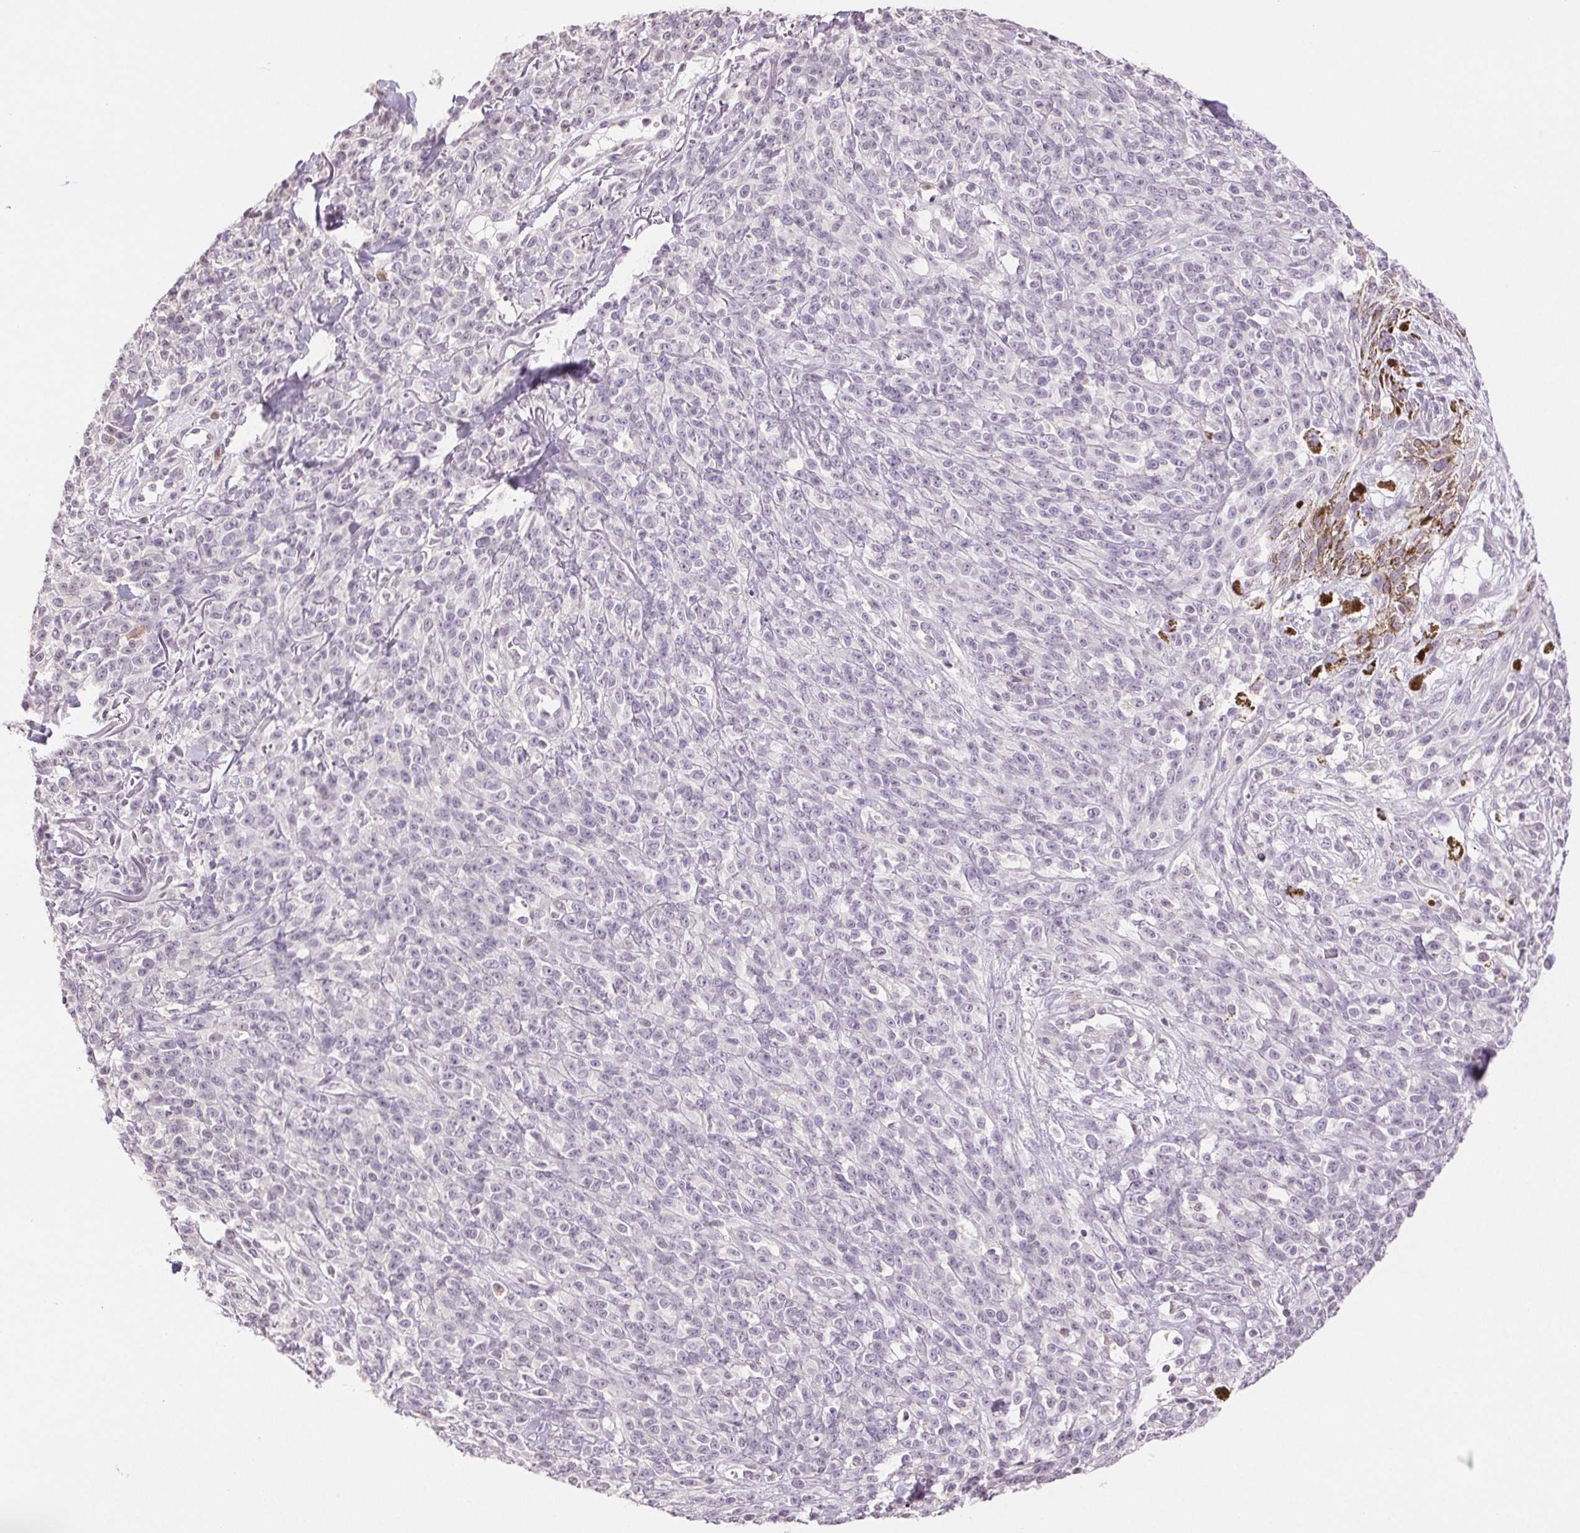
{"staining": {"intensity": "negative", "quantity": "none", "location": "none"}, "tissue": "melanoma", "cell_type": "Tumor cells", "image_type": "cancer", "snomed": [{"axis": "morphology", "description": "Malignant melanoma, NOS"}, {"axis": "topography", "description": "Skin"}, {"axis": "topography", "description": "Skin of trunk"}], "caption": "Immunohistochemistry (IHC) of malignant melanoma displays no positivity in tumor cells.", "gene": "TNNT3", "patient": {"sex": "male", "age": 74}}